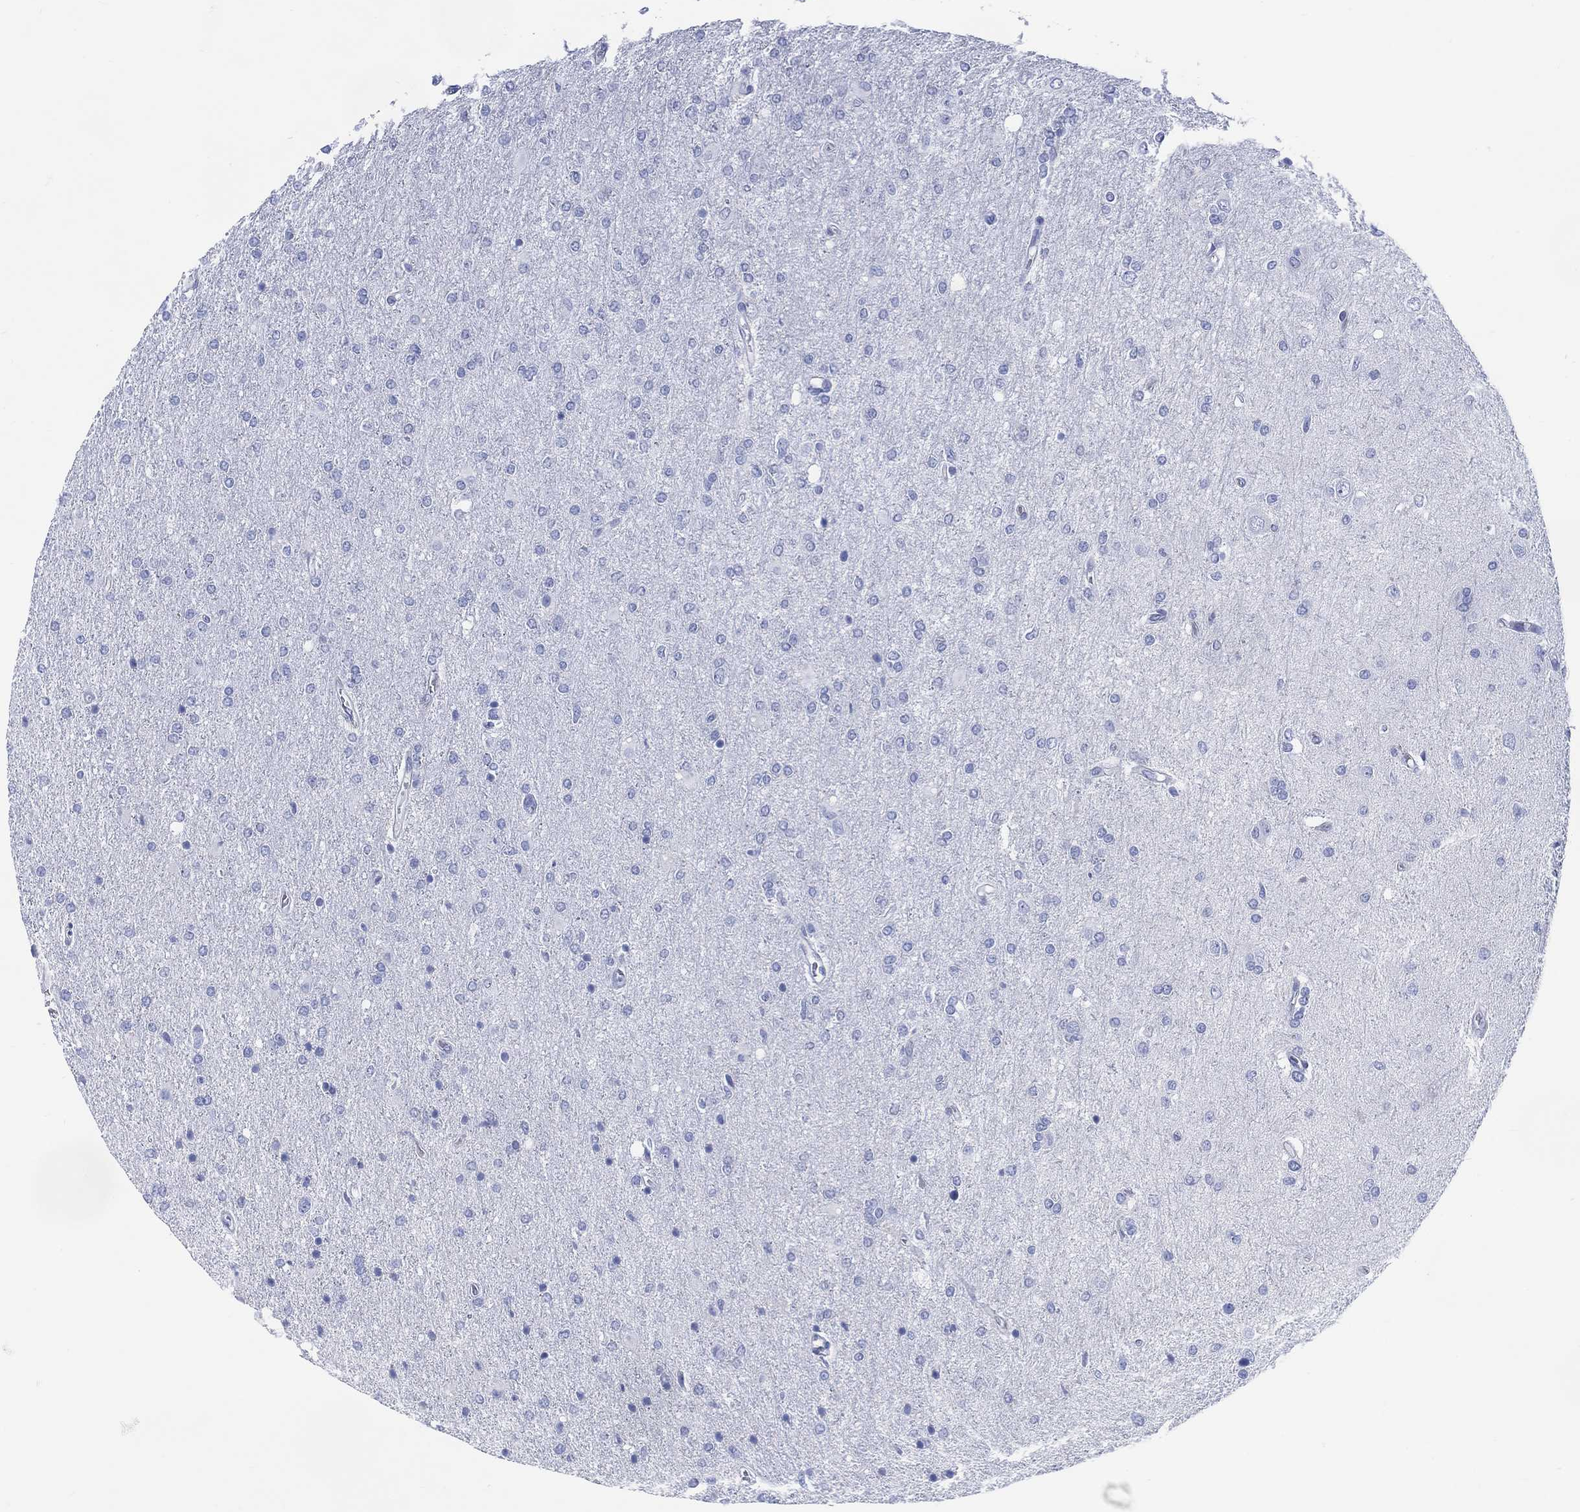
{"staining": {"intensity": "negative", "quantity": "none", "location": "none"}, "tissue": "glioma", "cell_type": "Tumor cells", "image_type": "cancer", "snomed": [{"axis": "morphology", "description": "Glioma, malignant, High grade"}, {"axis": "topography", "description": "Cerebral cortex"}], "caption": "Tumor cells are negative for protein expression in human glioma.", "gene": "DDI1", "patient": {"sex": "male", "age": 70}}